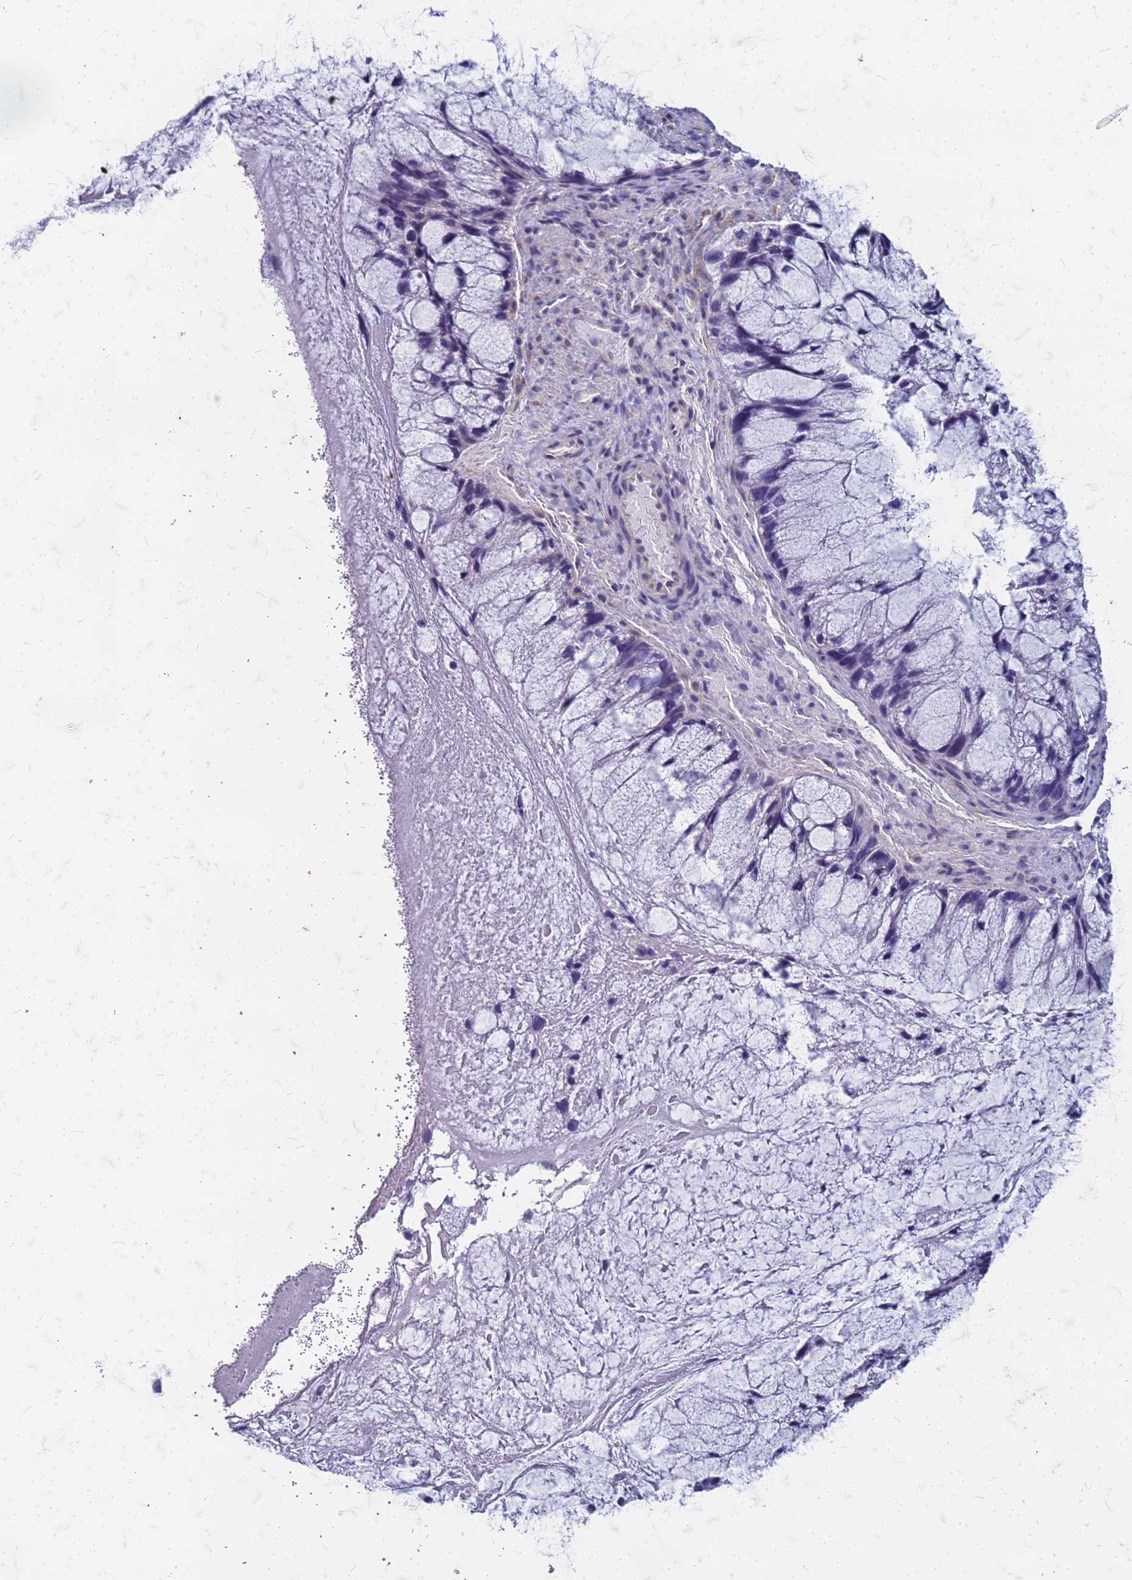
{"staining": {"intensity": "negative", "quantity": "none", "location": "none"}, "tissue": "ovarian cancer", "cell_type": "Tumor cells", "image_type": "cancer", "snomed": [{"axis": "morphology", "description": "Cystadenocarcinoma, mucinous, NOS"}, {"axis": "topography", "description": "Ovary"}], "caption": "A high-resolution photomicrograph shows immunohistochemistry (IHC) staining of mucinous cystadenocarcinoma (ovarian), which displays no significant staining in tumor cells. (Brightfield microscopy of DAB (3,3'-diaminobenzidine) immunohistochemistry (IHC) at high magnification).", "gene": "TRIM64B", "patient": {"sex": "female", "age": 37}}